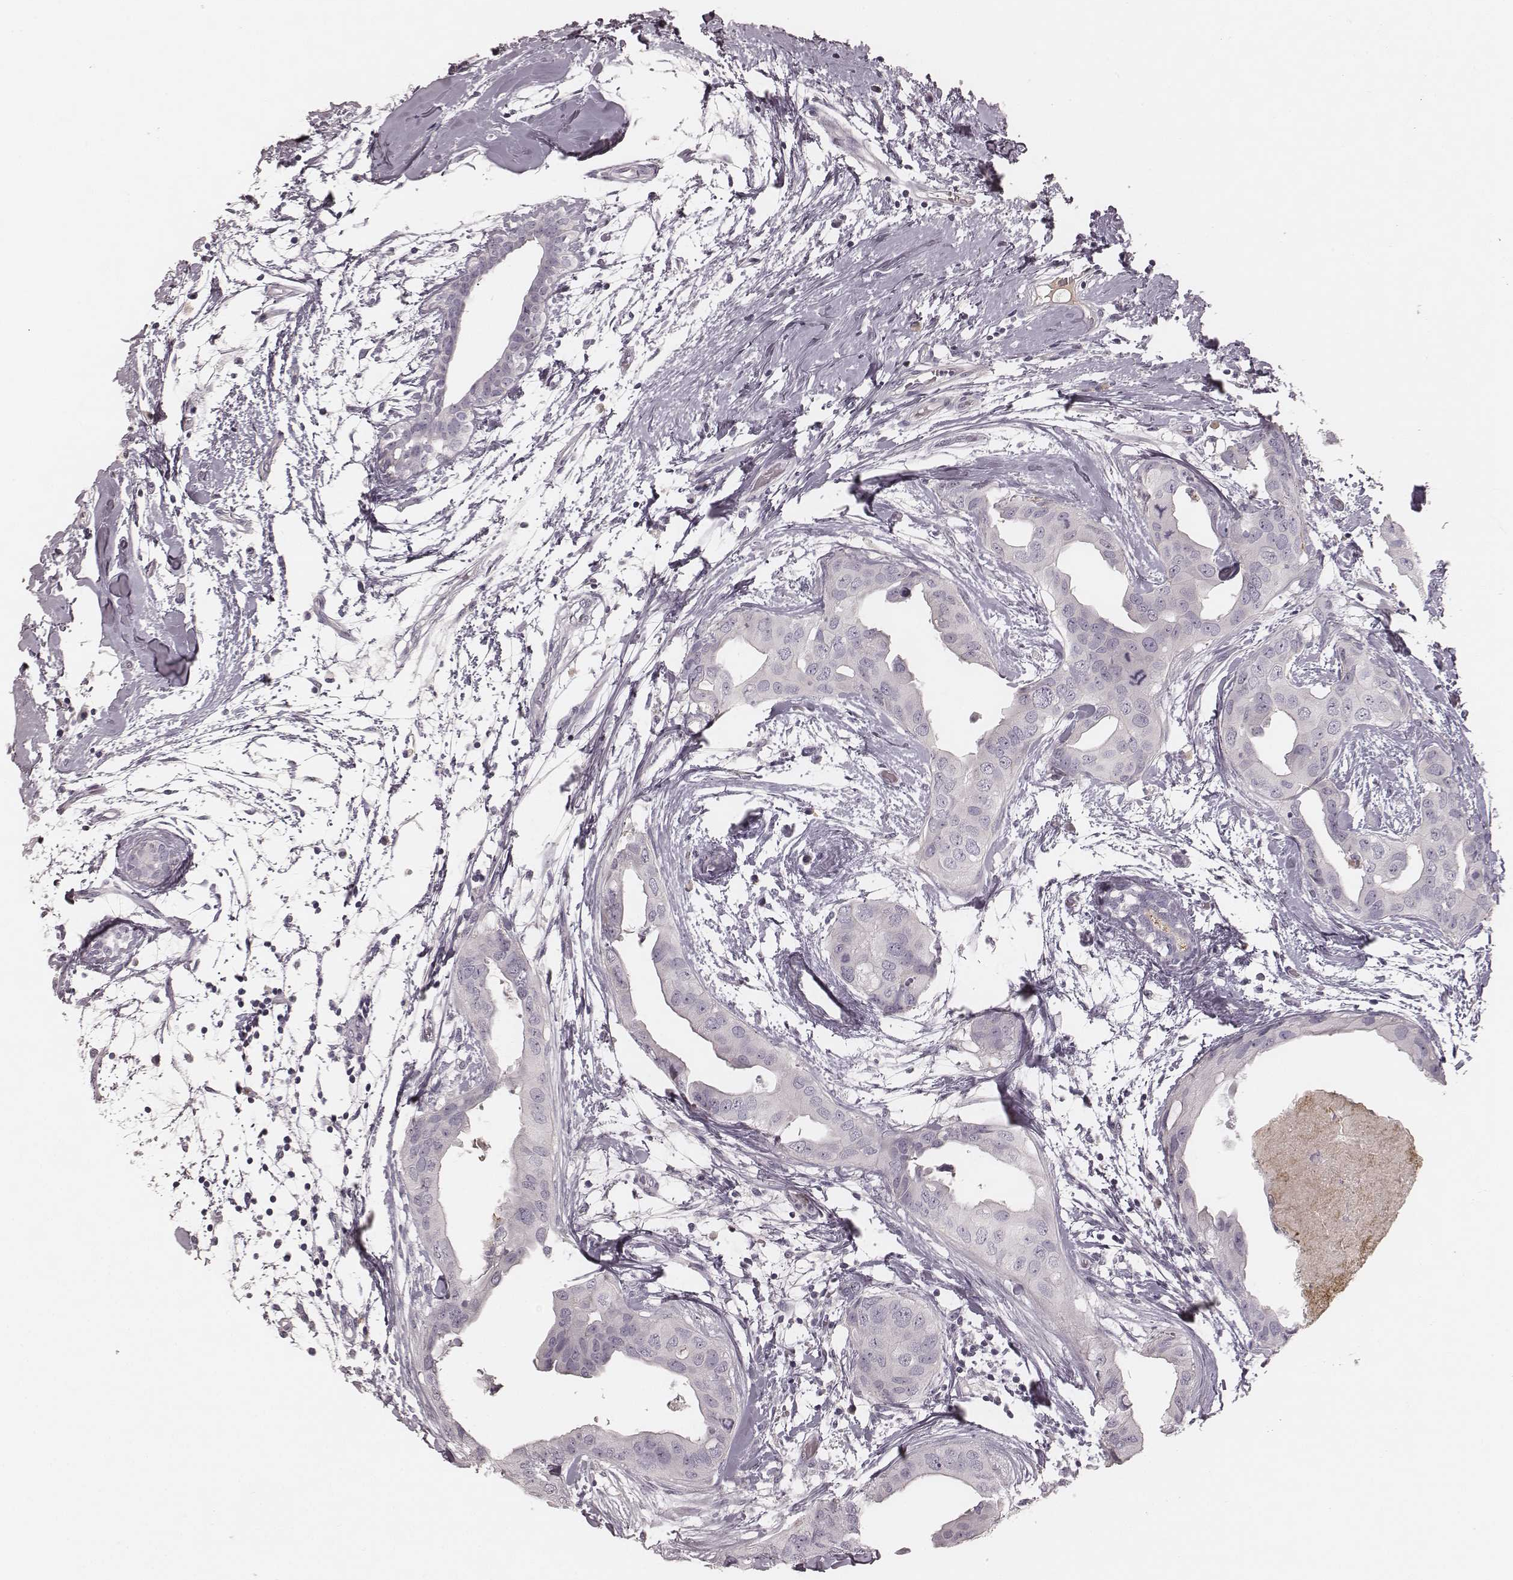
{"staining": {"intensity": "negative", "quantity": "none", "location": "none"}, "tissue": "breast cancer", "cell_type": "Tumor cells", "image_type": "cancer", "snomed": [{"axis": "morphology", "description": "Normal tissue, NOS"}, {"axis": "morphology", "description": "Duct carcinoma"}, {"axis": "topography", "description": "Breast"}], "caption": "A histopathology image of human breast infiltrating ductal carcinoma is negative for staining in tumor cells.", "gene": "SMIM24", "patient": {"sex": "female", "age": 40}}